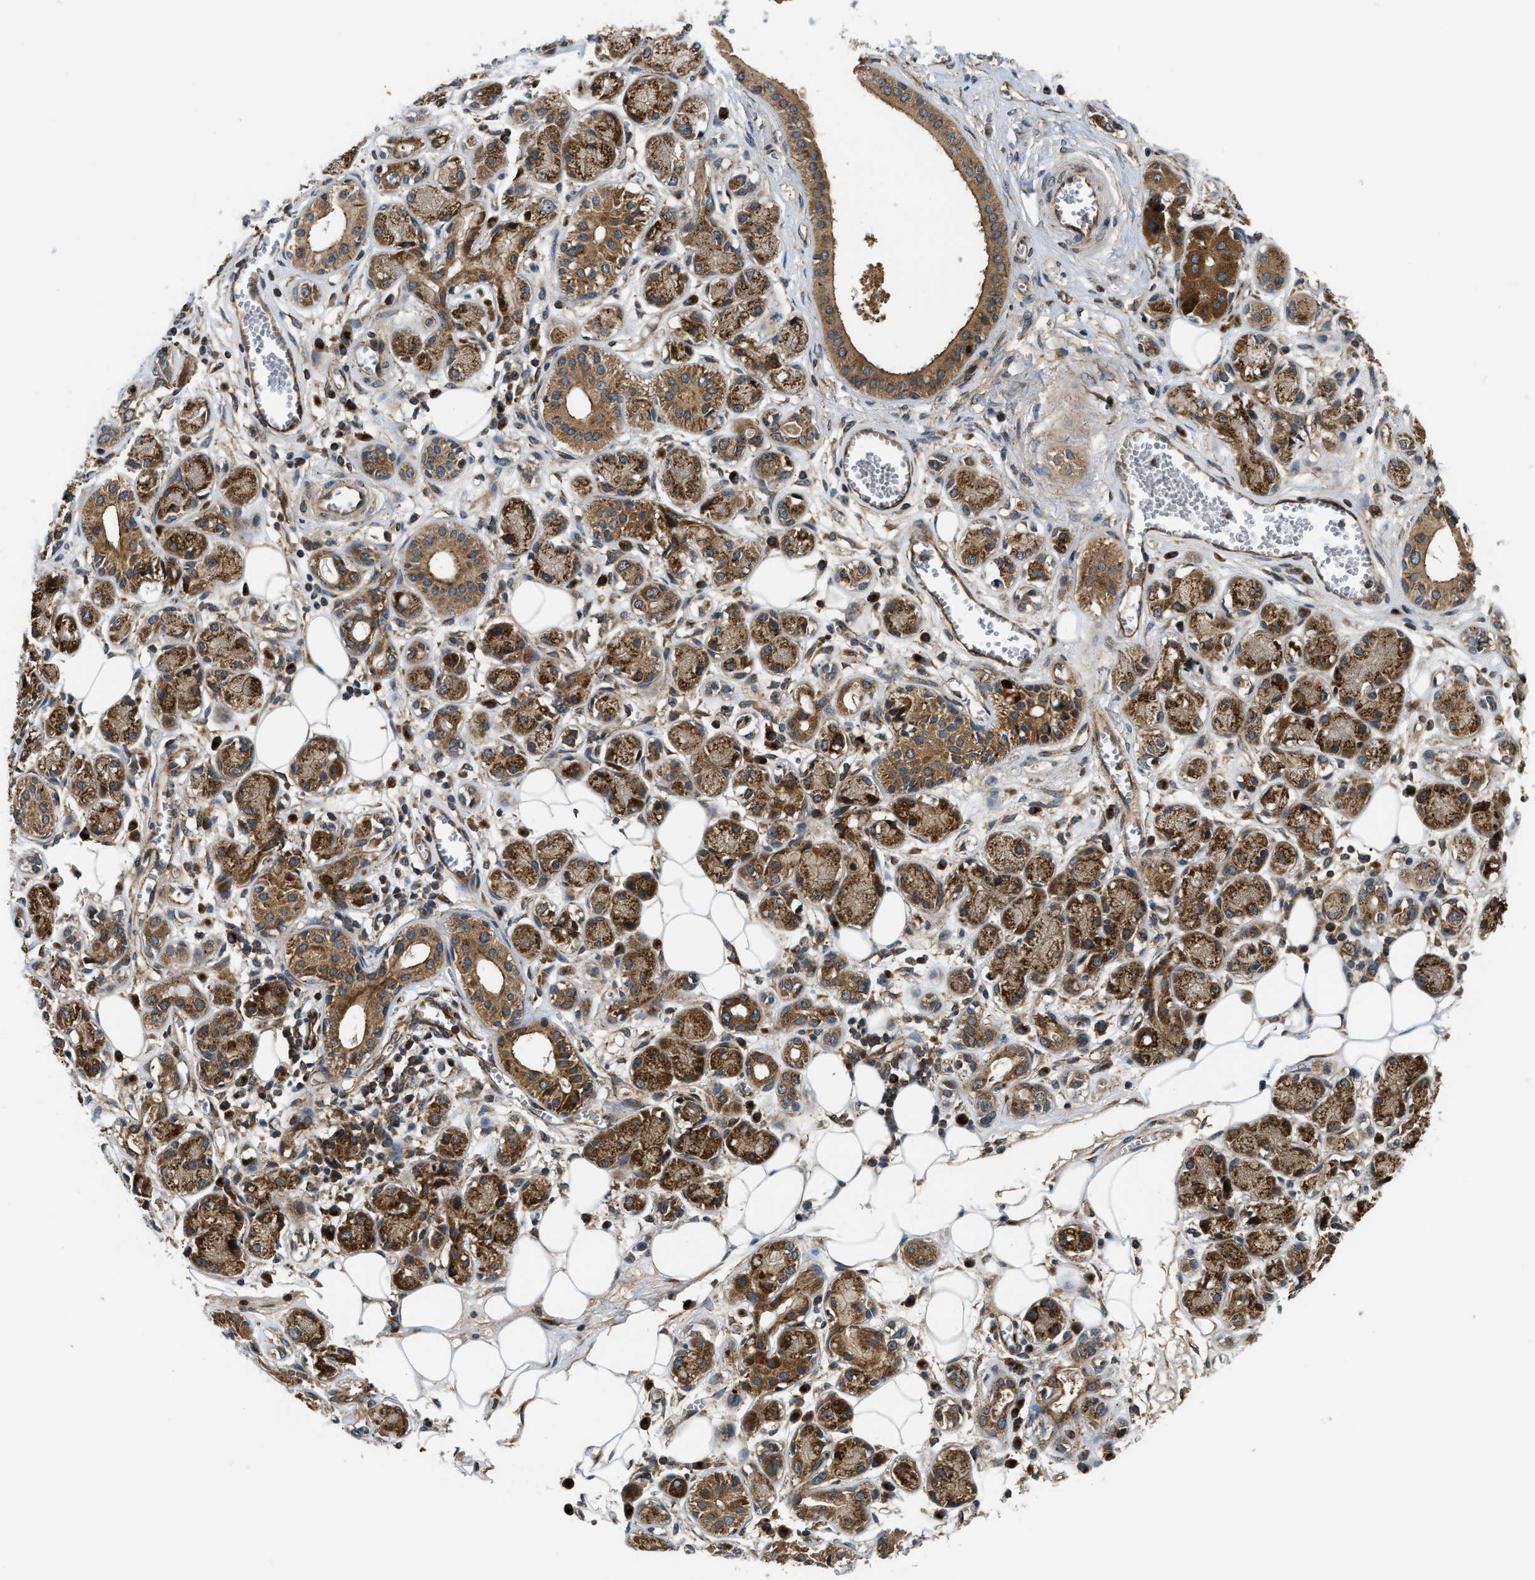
{"staining": {"intensity": "weak", "quantity": ">75%", "location": "cytoplasmic/membranous"}, "tissue": "adipose tissue", "cell_type": "Adipocytes", "image_type": "normal", "snomed": [{"axis": "morphology", "description": "Normal tissue, NOS"}, {"axis": "morphology", "description": "Inflammation, NOS"}, {"axis": "topography", "description": "Salivary gland"}, {"axis": "topography", "description": "Peripheral nerve tissue"}], "caption": "Normal adipose tissue displays weak cytoplasmic/membranous staining in approximately >75% of adipocytes, visualized by immunohistochemistry. (Stains: DAB in brown, nuclei in blue, Microscopy: brightfield microscopy at high magnification).", "gene": "PNPLA8", "patient": {"sex": "female", "age": 75}}